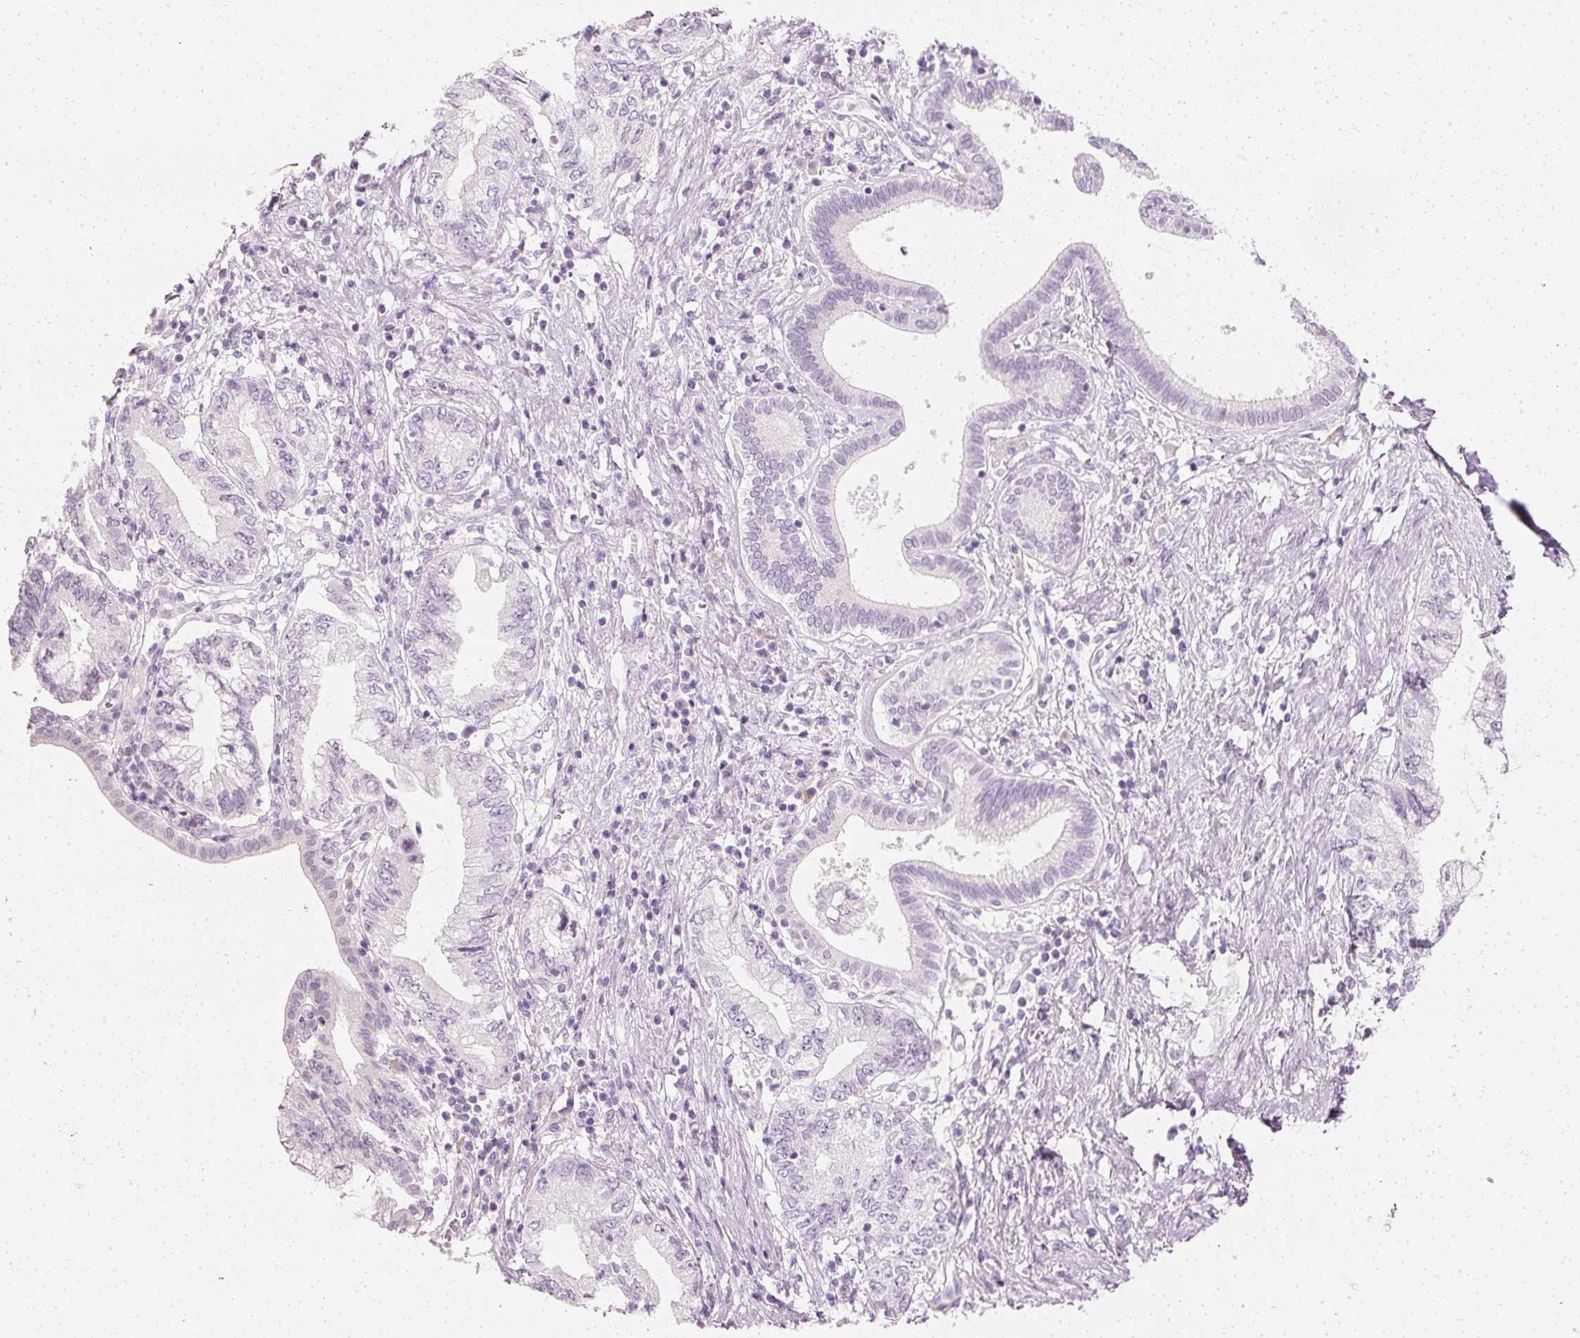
{"staining": {"intensity": "negative", "quantity": "none", "location": "none"}, "tissue": "pancreatic cancer", "cell_type": "Tumor cells", "image_type": "cancer", "snomed": [{"axis": "morphology", "description": "Adenocarcinoma, NOS"}, {"axis": "topography", "description": "Pancreas"}], "caption": "Micrograph shows no significant protein staining in tumor cells of pancreatic adenocarcinoma.", "gene": "ELAVL3", "patient": {"sex": "female", "age": 73}}